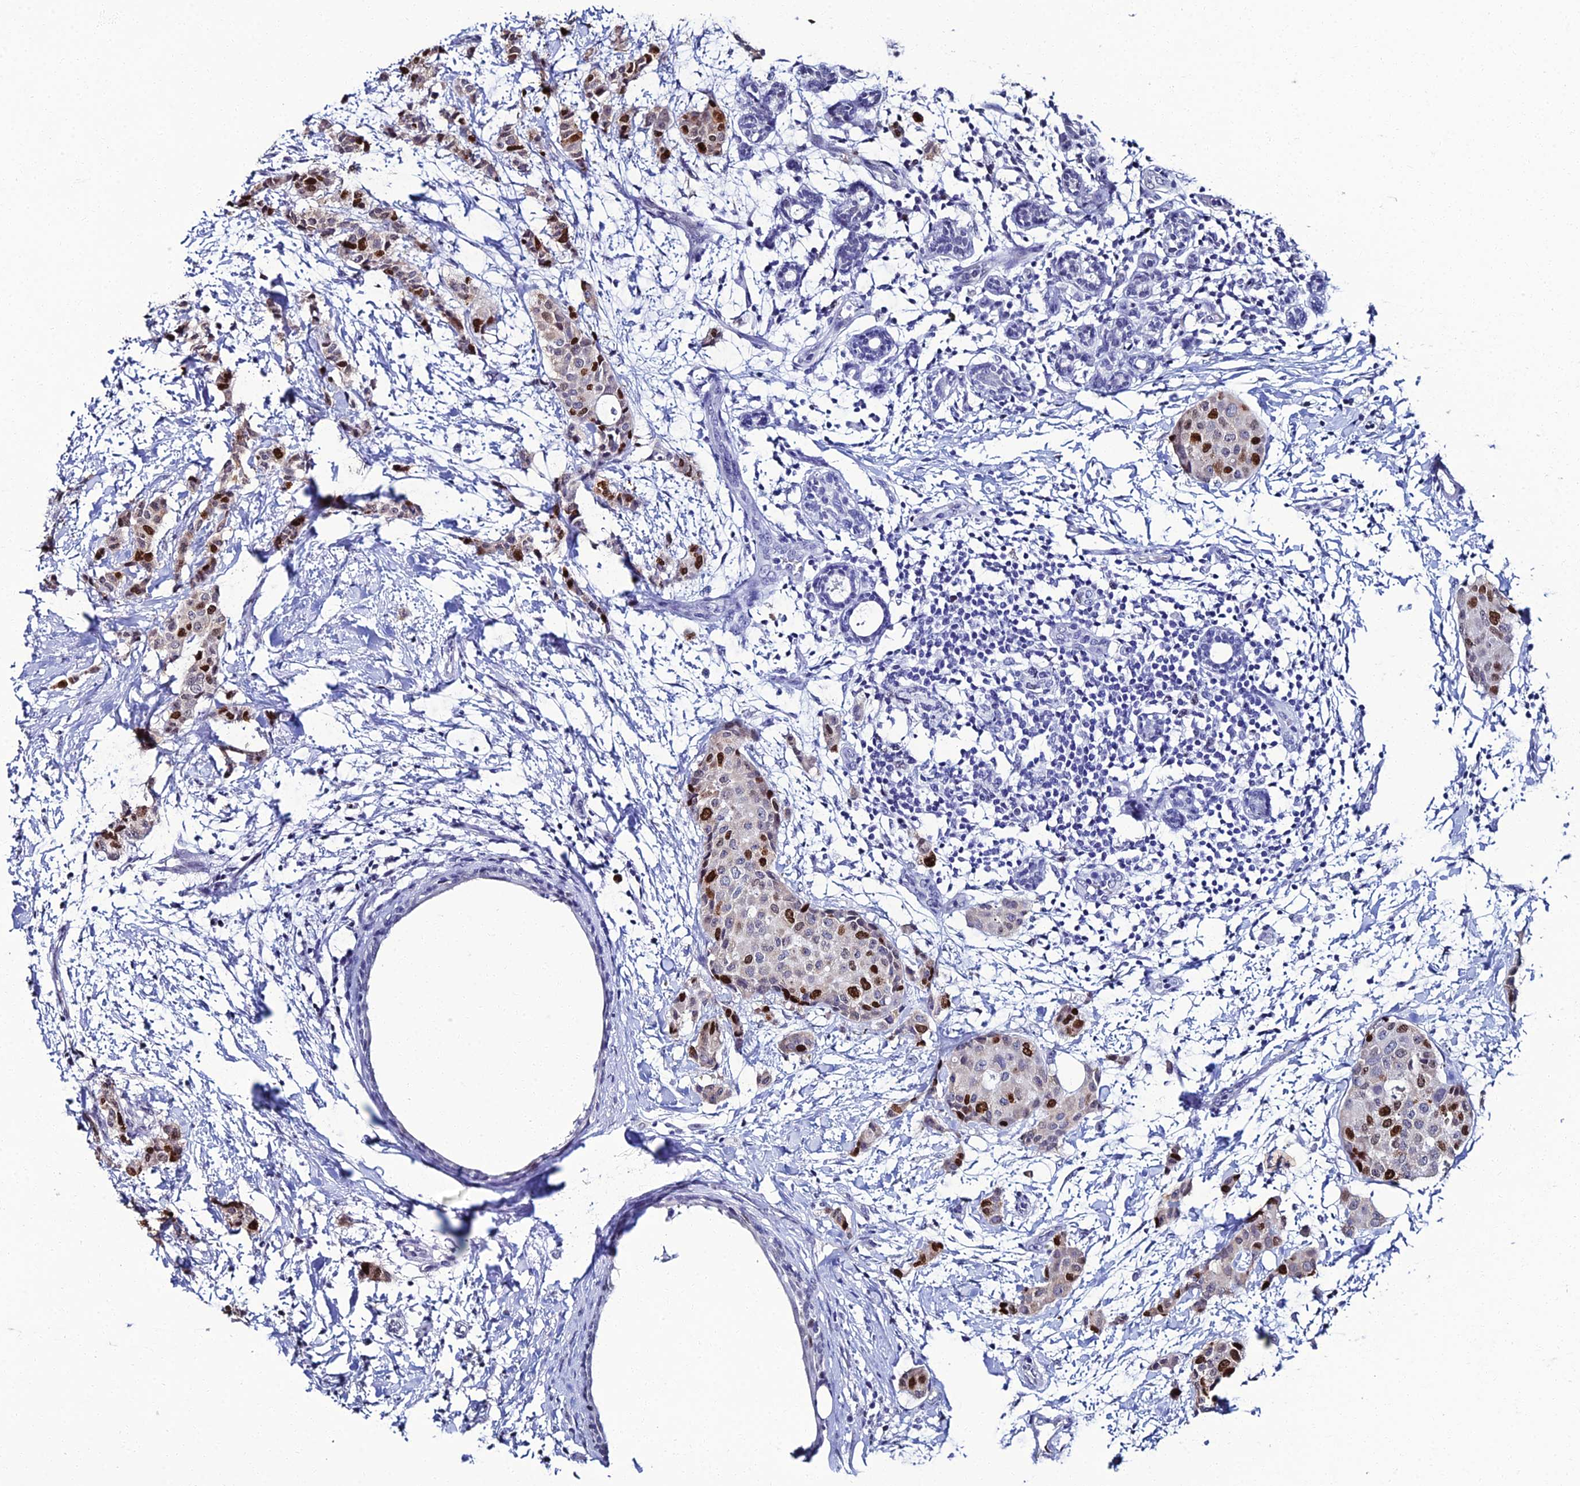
{"staining": {"intensity": "strong", "quantity": "<25%", "location": "nuclear"}, "tissue": "breast cancer", "cell_type": "Tumor cells", "image_type": "cancer", "snomed": [{"axis": "morphology", "description": "Duct carcinoma"}, {"axis": "topography", "description": "Breast"}], "caption": "The immunohistochemical stain shows strong nuclear expression in tumor cells of breast cancer tissue. The staining was performed using DAB to visualize the protein expression in brown, while the nuclei were stained in blue with hematoxylin (Magnification: 20x).", "gene": "TAF9B", "patient": {"sex": "female", "age": 40}}